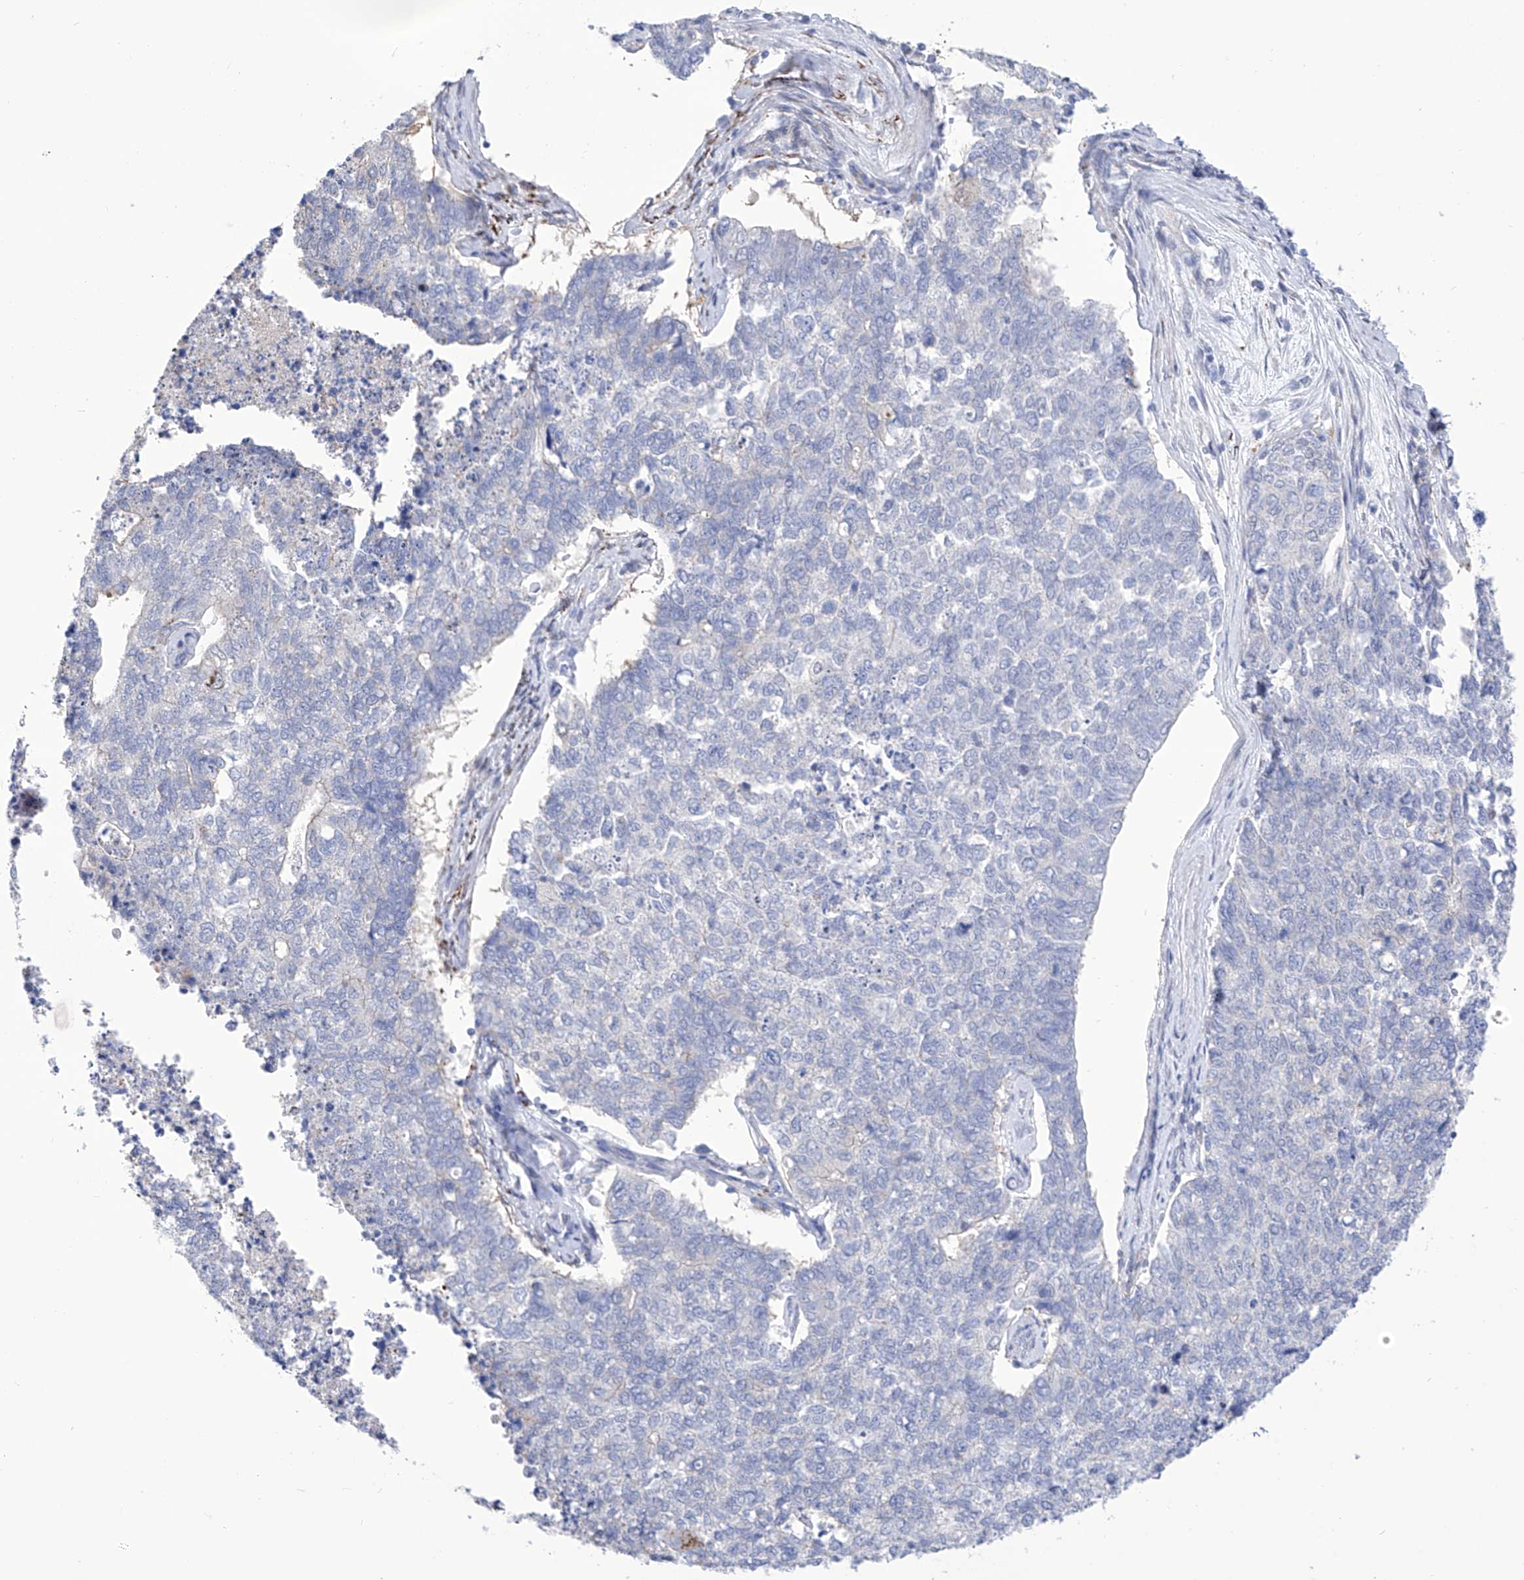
{"staining": {"intensity": "negative", "quantity": "none", "location": "none"}, "tissue": "cervical cancer", "cell_type": "Tumor cells", "image_type": "cancer", "snomed": [{"axis": "morphology", "description": "Squamous cell carcinoma, NOS"}, {"axis": "topography", "description": "Cervix"}], "caption": "This is an immunohistochemistry photomicrograph of human squamous cell carcinoma (cervical). There is no positivity in tumor cells.", "gene": "C1orf87", "patient": {"sex": "female", "age": 63}}